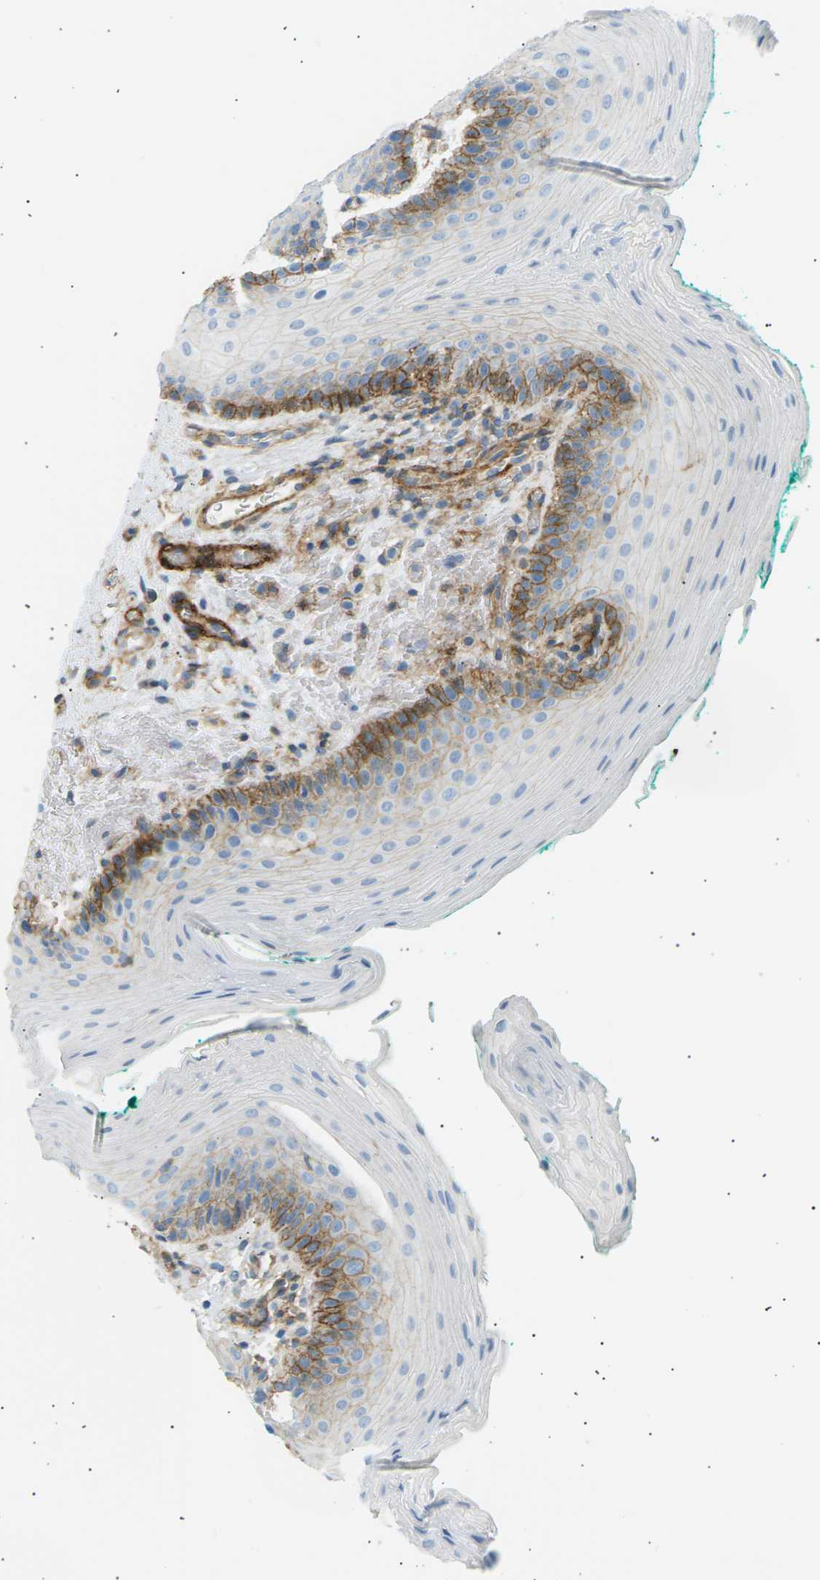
{"staining": {"intensity": "strong", "quantity": "<25%", "location": "cytoplasmic/membranous"}, "tissue": "oral mucosa", "cell_type": "Squamous epithelial cells", "image_type": "normal", "snomed": [{"axis": "morphology", "description": "Normal tissue, NOS"}, {"axis": "topography", "description": "Oral tissue"}], "caption": "High-magnification brightfield microscopy of benign oral mucosa stained with DAB (3,3'-diaminobenzidine) (brown) and counterstained with hematoxylin (blue). squamous epithelial cells exhibit strong cytoplasmic/membranous positivity is seen in about<25% of cells.", "gene": "ATP2B4", "patient": {"sex": "male", "age": 58}}